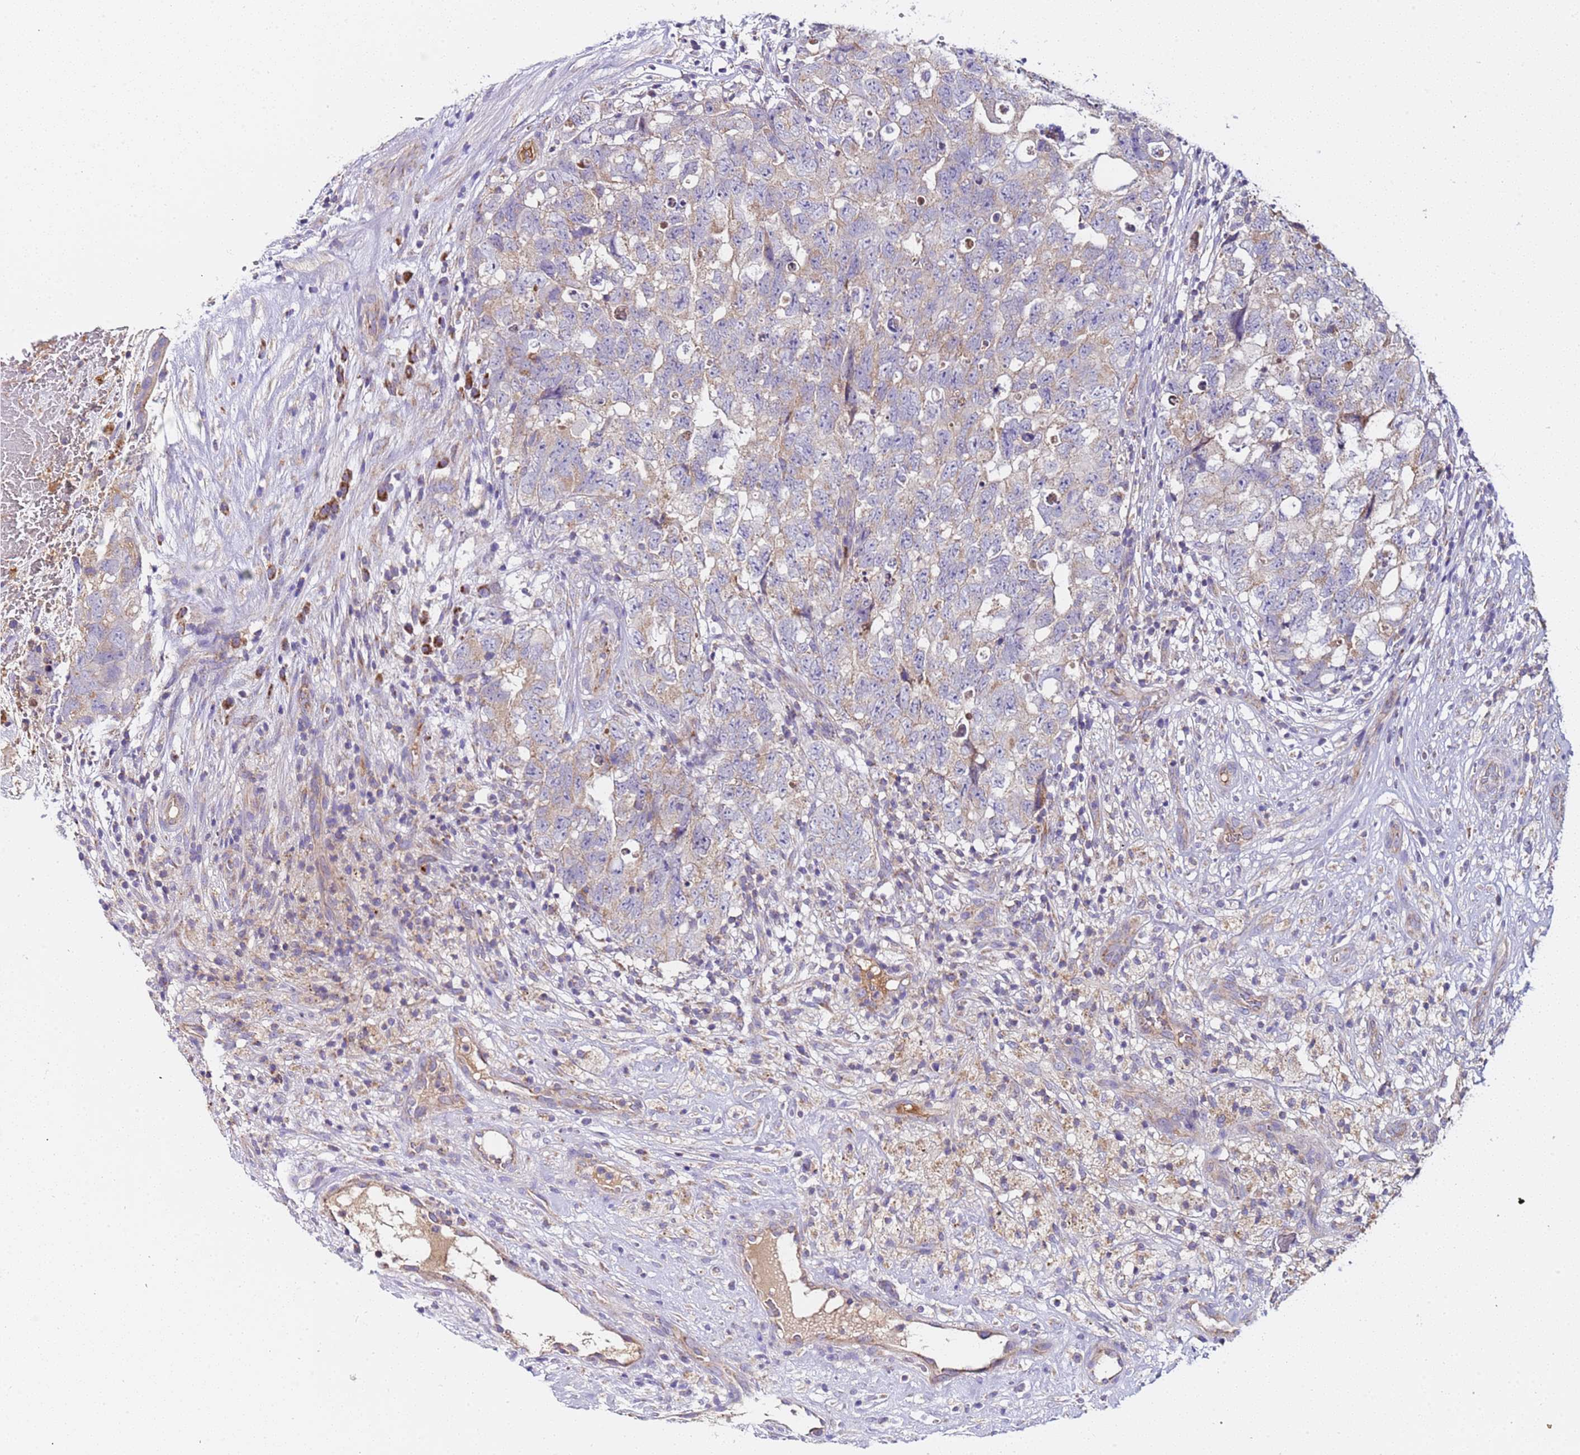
{"staining": {"intensity": "weak", "quantity": "<25%", "location": "cytoplasmic/membranous"}, "tissue": "testis cancer", "cell_type": "Tumor cells", "image_type": "cancer", "snomed": [{"axis": "morphology", "description": "Seminoma, NOS"}, {"axis": "morphology", "description": "Carcinoma, Embryonal, NOS"}, {"axis": "topography", "description": "Testis"}], "caption": "This is an immunohistochemistry (IHC) histopathology image of testis cancer (embryonal carcinoma). There is no positivity in tumor cells.", "gene": "TMEM126A", "patient": {"sex": "male", "age": 29}}